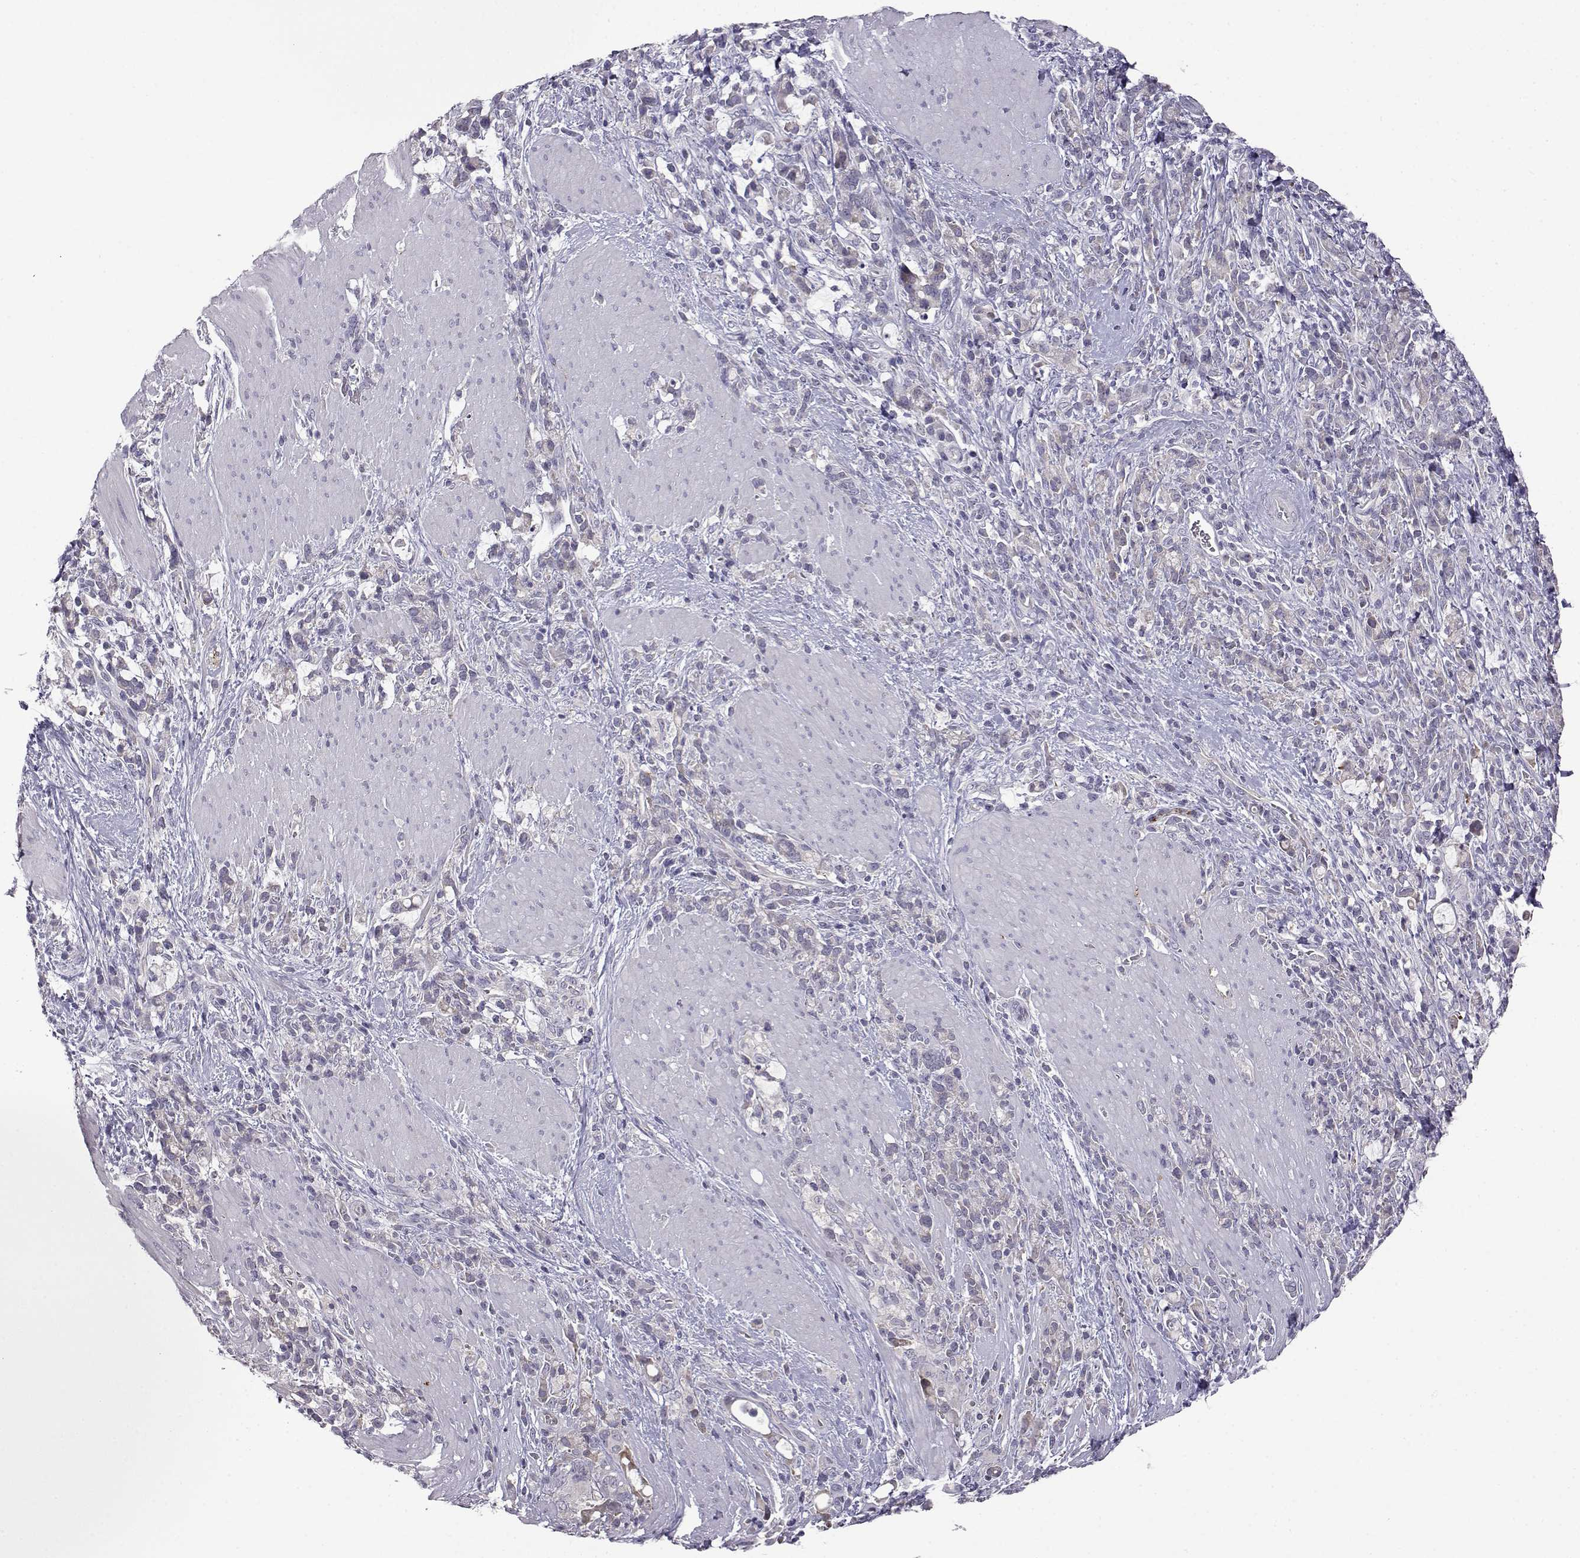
{"staining": {"intensity": "negative", "quantity": "none", "location": "none"}, "tissue": "stomach cancer", "cell_type": "Tumor cells", "image_type": "cancer", "snomed": [{"axis": "morphology", "description": "Adenocarcinoma, NOS"}, {"axis": "topography", "description": "Stomach"}], "caption": "IHC of adenocarcinoma (stomach) shows no staining in tumor cells.", "gene": "VGF", "patient": {"sex": "female", "age": 57}}